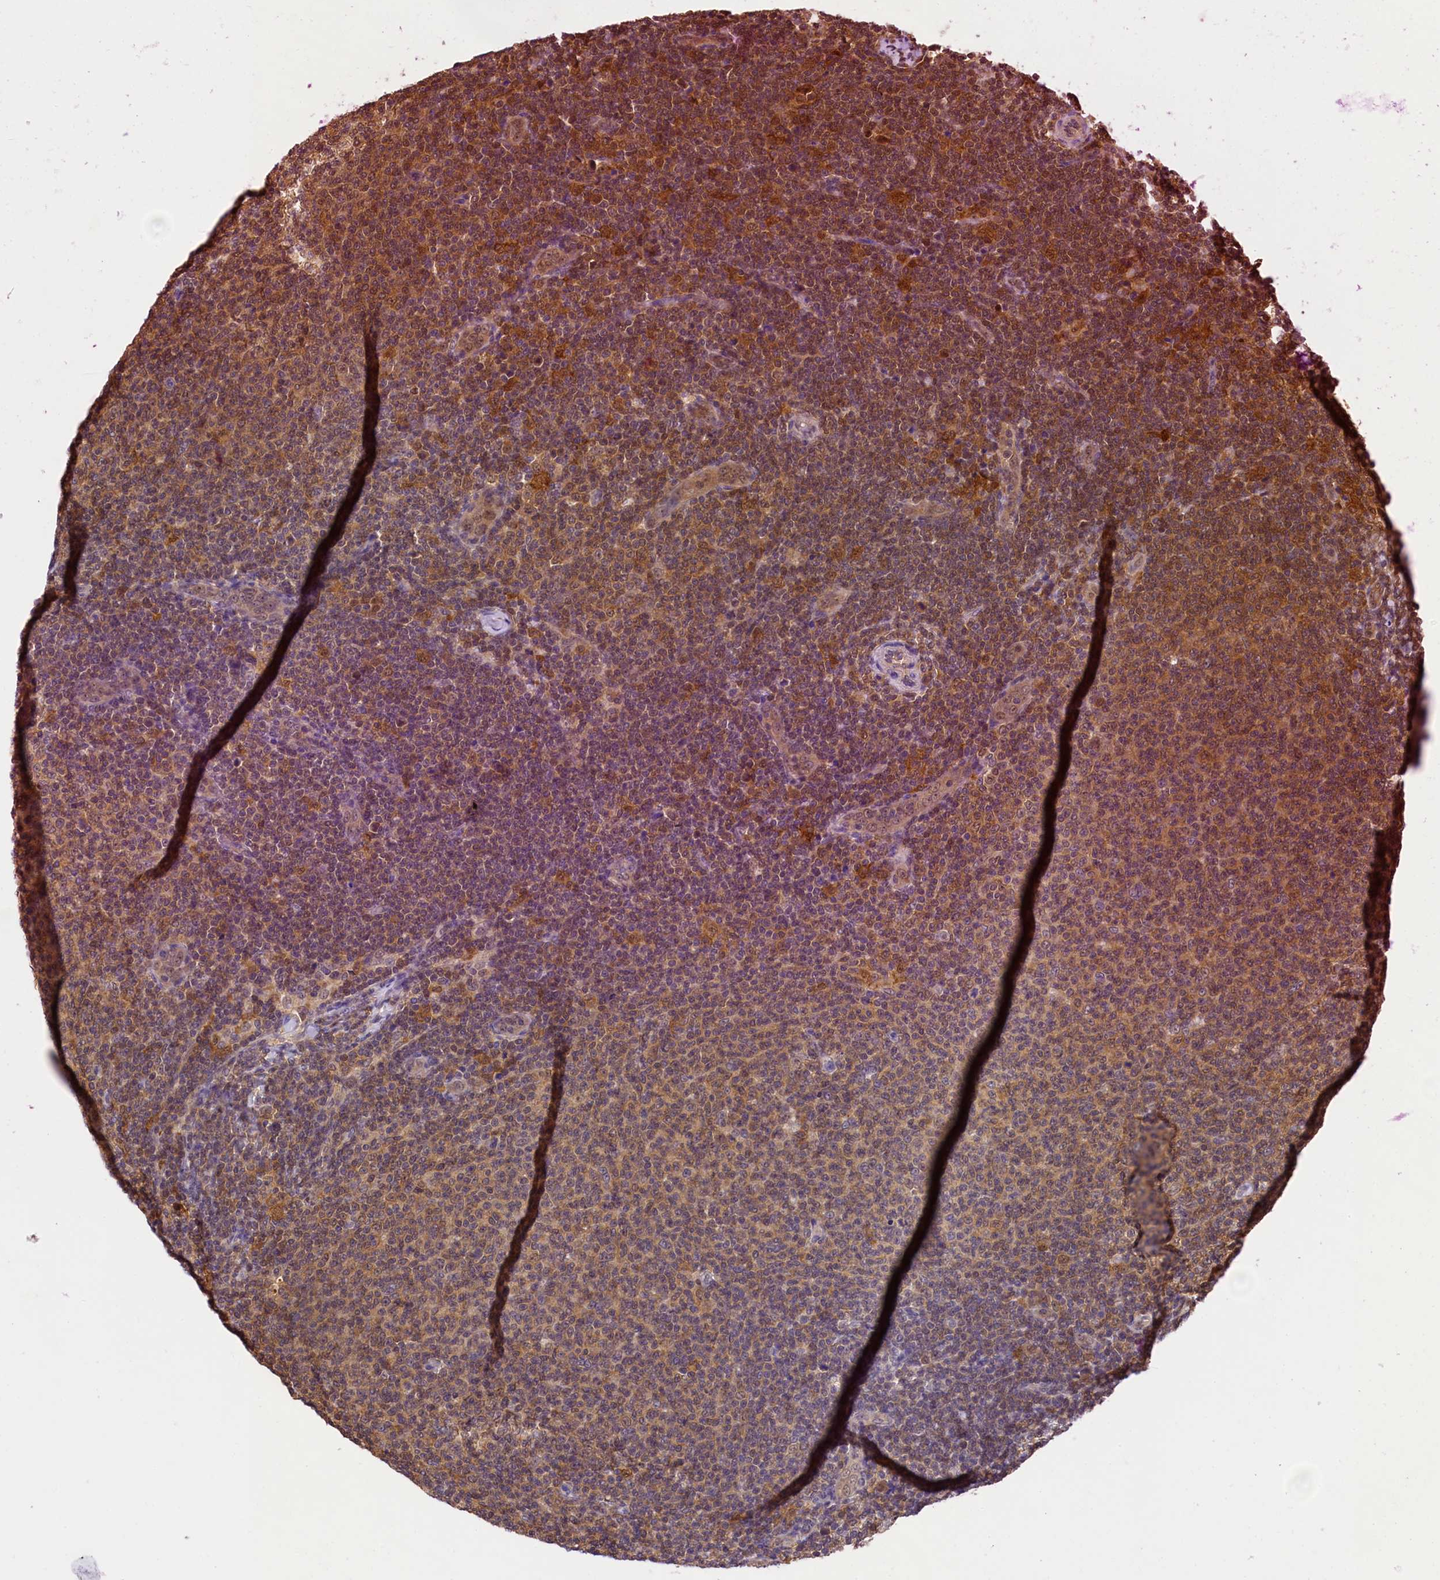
{"staining": {"intensity": "moderate", "quantity": ">75%", "location": "cytoplasmic/membranous,nuclear"}, "tissue": "lymphoma", "cell_type": "Tumor cells", "image_type": "cancer", "snomed": [{"axis": "morphology", "description": "Malignant lymphoma, non-Hodgkin's type, Low grade"}, {"axis": "topography", "description": "Lymph node"}], "caption": "Lymphoma was stained to show a protein in brown. There is medium levels of moderate cytoplasmic/membranous and nuclear expression in approximately >75% of tumor cells.", "gene": "EIF6", "patient": {"sex": "male", "age": 66}}